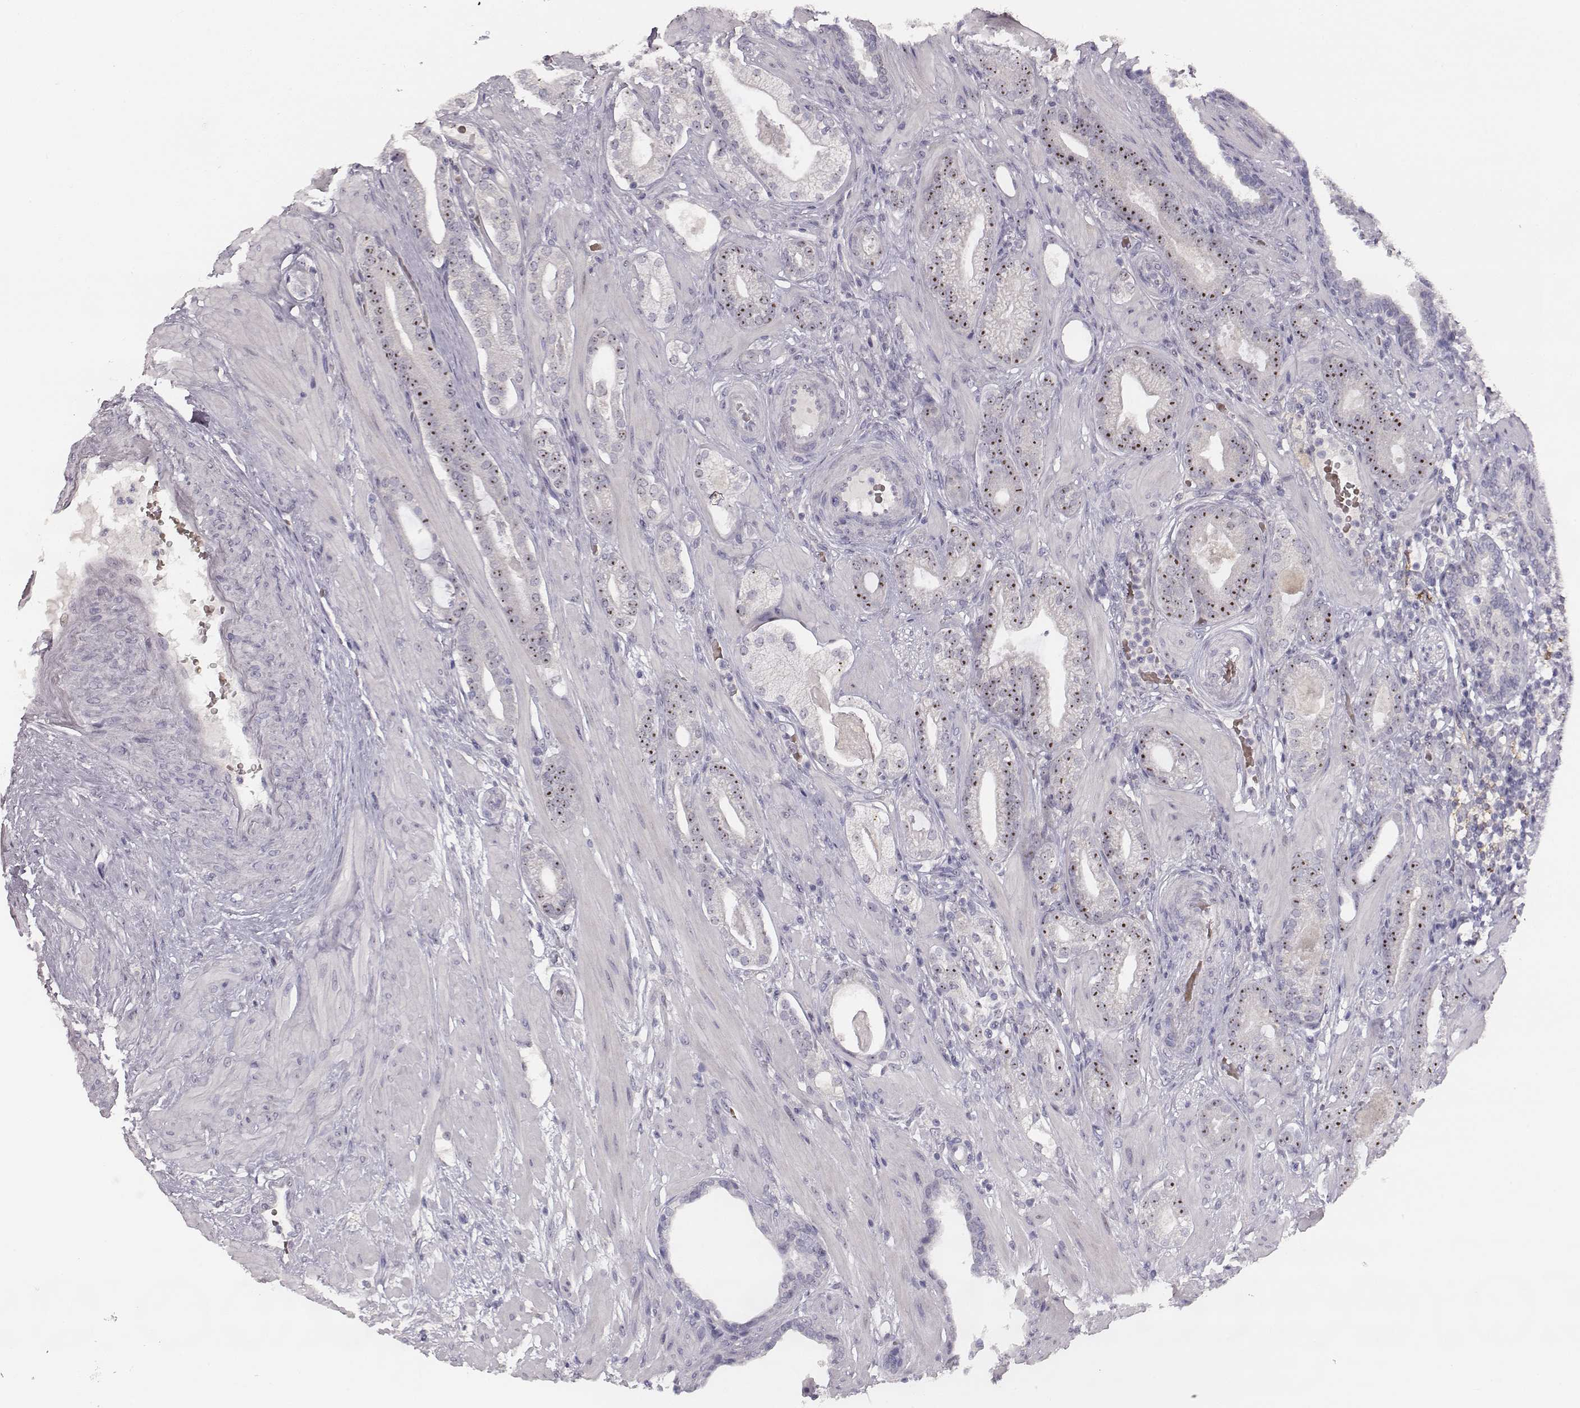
{"staining": {"intensity": "strong", "quantity": ">75%", "location": "nuclear"}, "tissue": "prostate cancer", "cell_type": "Tumor cells", "image_type": "cancer", "snomed": [{"axis": "morphology", "description": "Adenocarcinoma, Low grade"}, {"axis": "topography", "description": "Prostate"}], "caption": "Human prostate cancer stained with a protein marker shows strong staining in tumor cells.", "gene": "NIFK", "patient": {"sex": "male", "age": 57}}